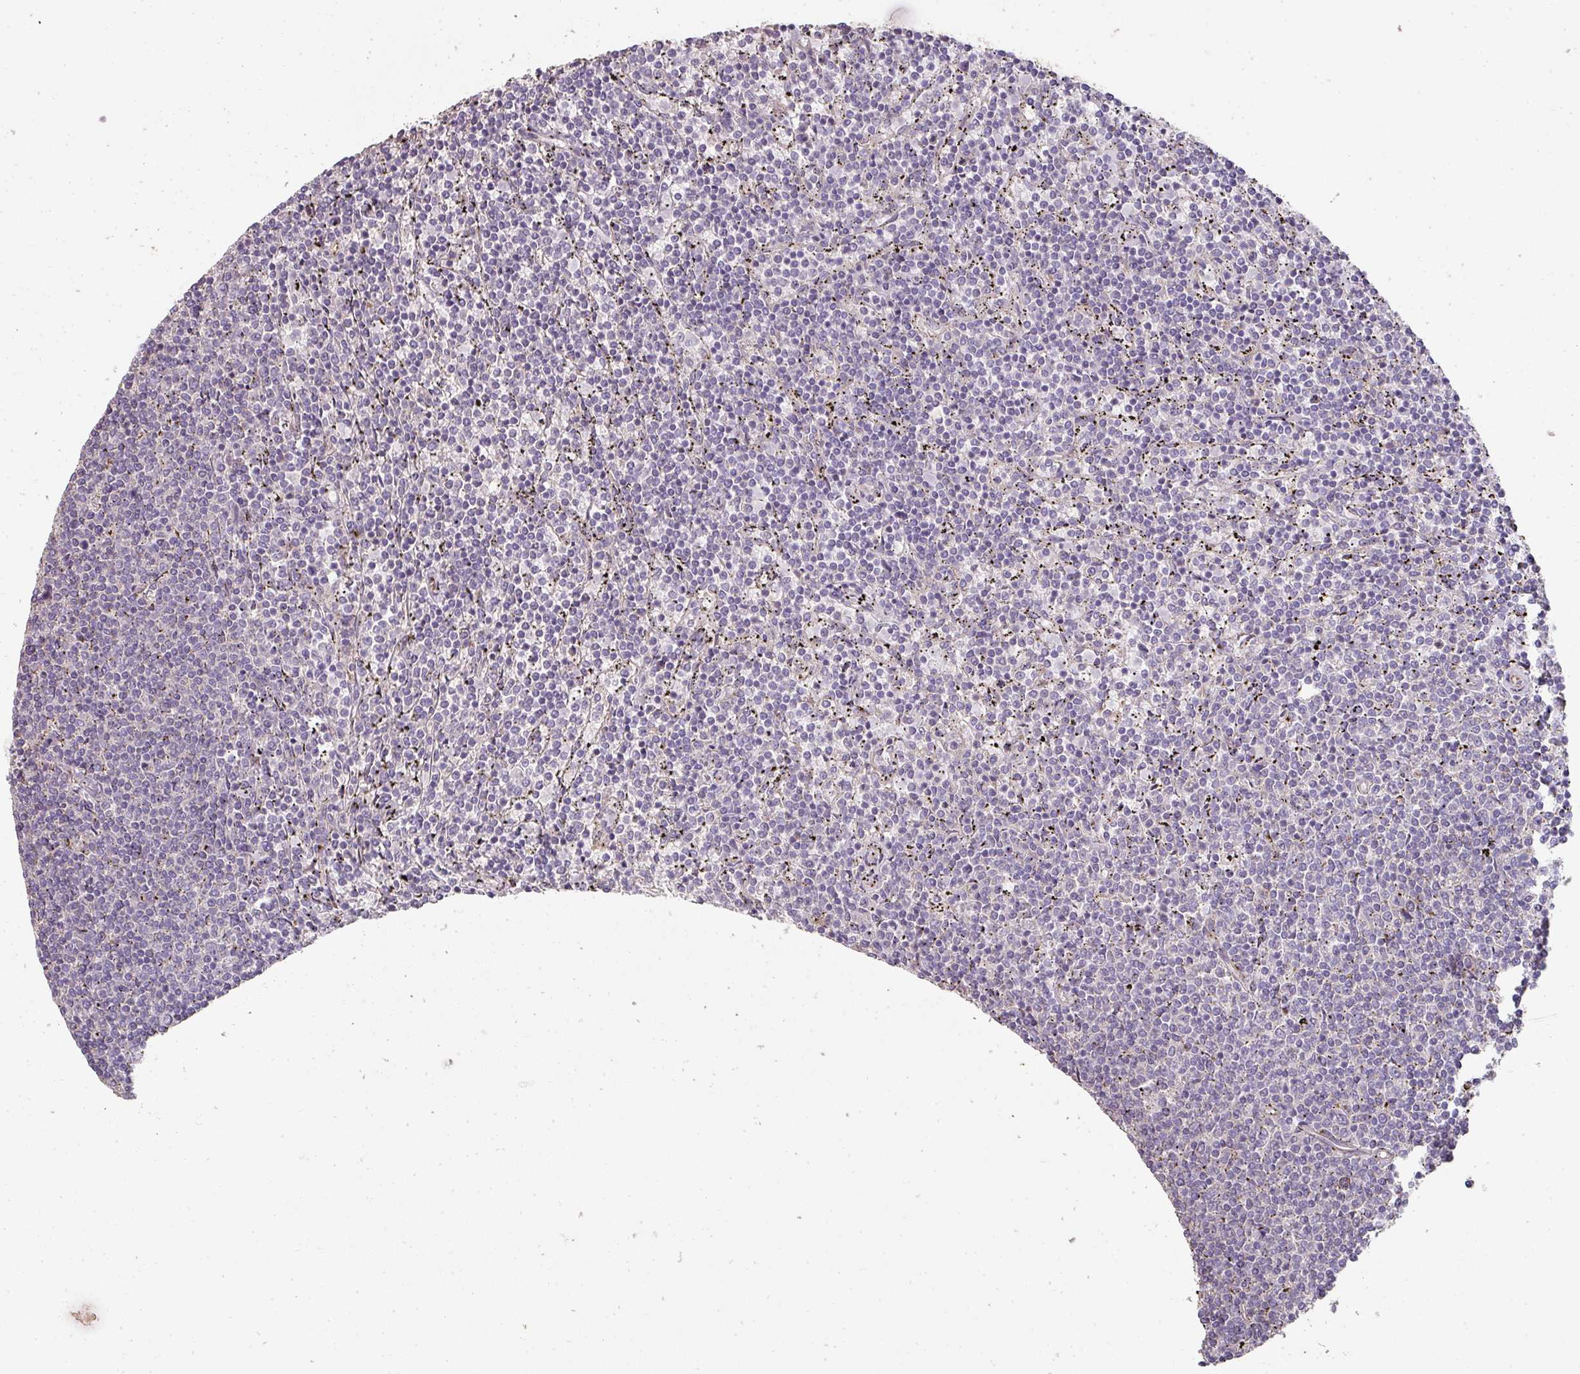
{"staining": {"intensity": "negative", "quantity": "none", "location": "none"}, "tissue": "lymphoma", "cell_type": "Tumor cells", "image_type": "cancer", "snomed": [{"axis": "morphology", "description": "Malignant lymphoma, non-Hodgkin's type, Low grade"}, {"axis": "topography", "description": "Spleen"}], "caption": "A histopathology image of human malignant lymphoma, non-Hodgkin's type (low-grade) is negative for staining in tumor cells.", "gene": "PCDH1", "patient": {"sex": "female", "age": 50}}